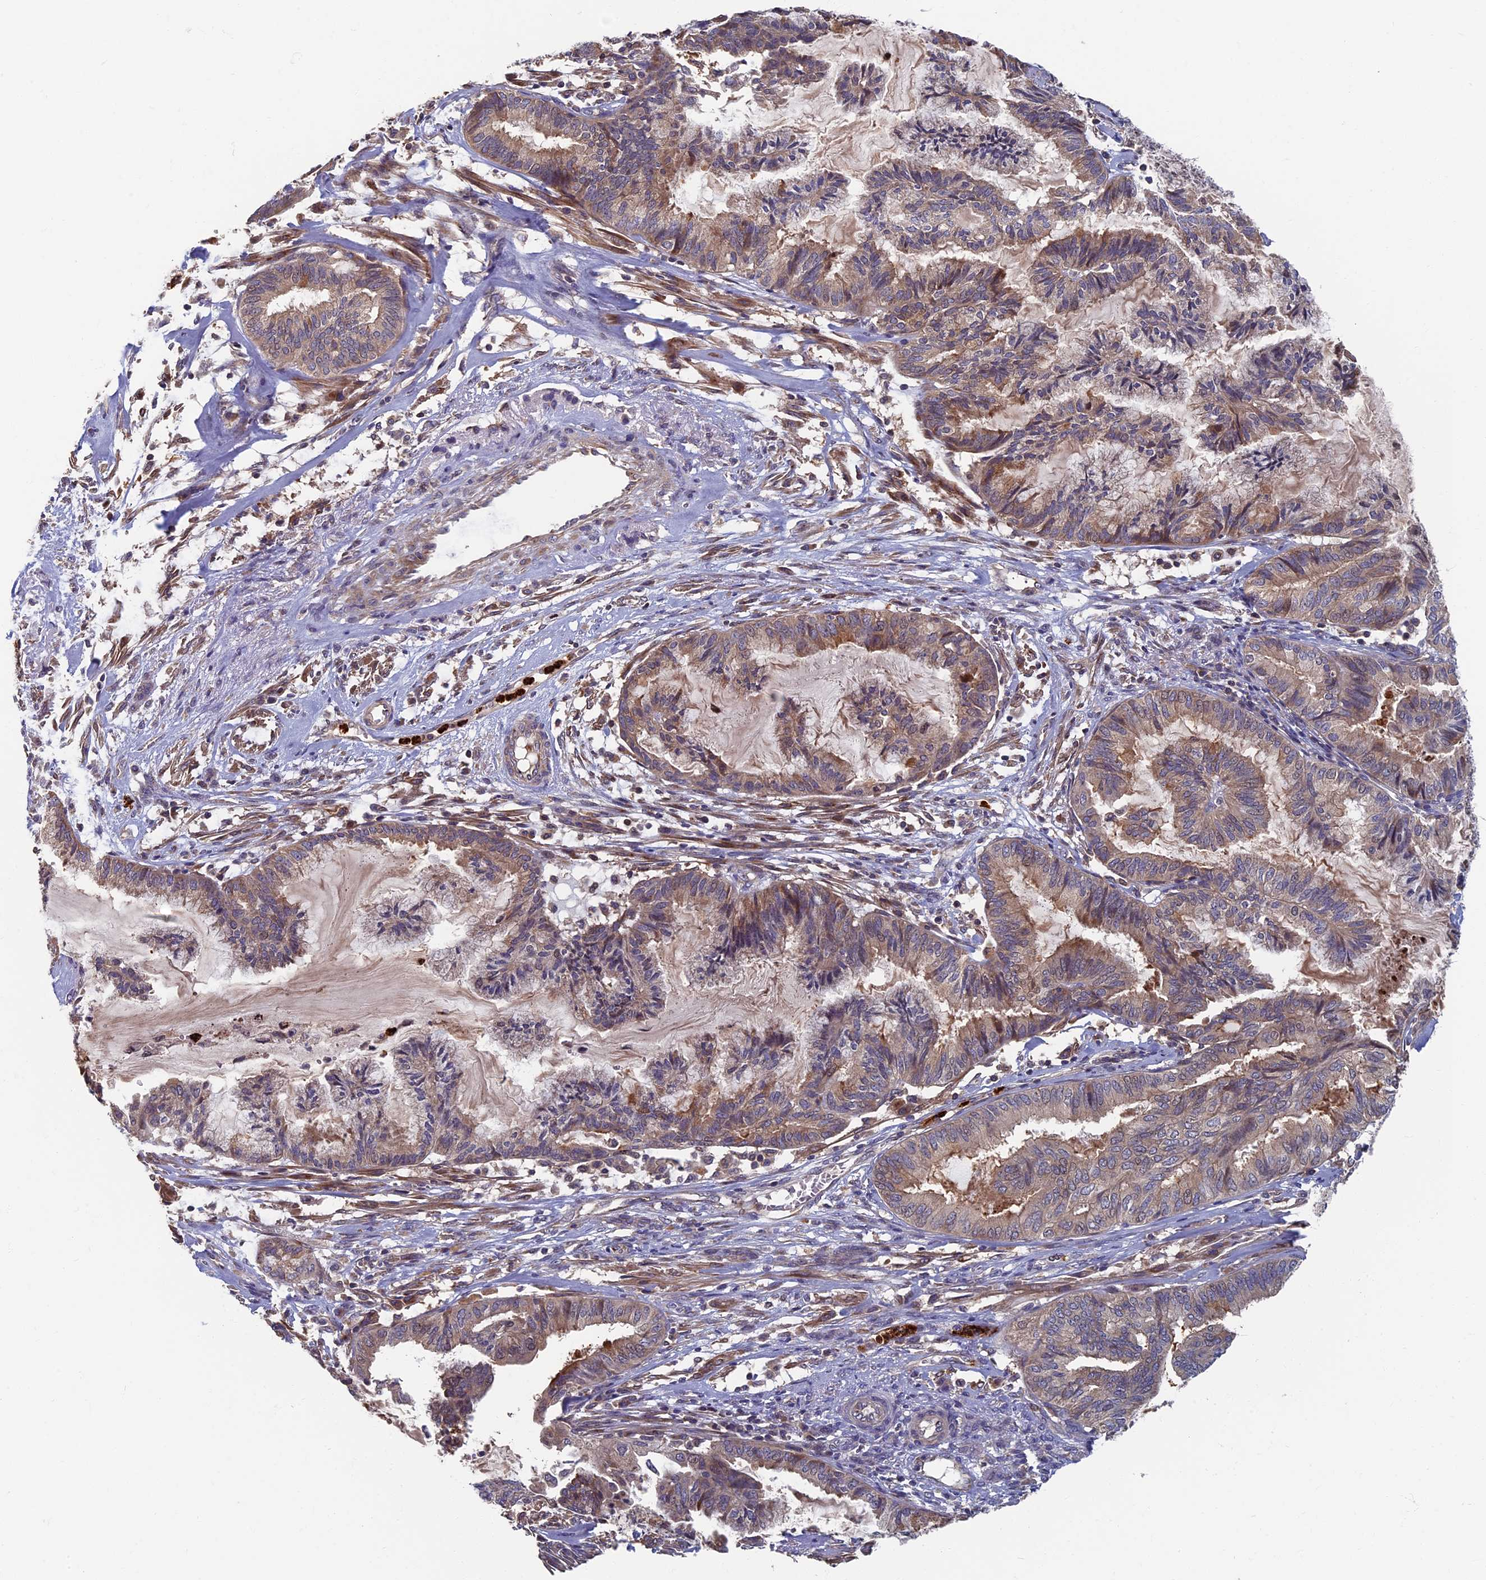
{"staining": {"intensity": "moderate", "quantity": ">75%", "location": "cytoplasmic/membranous"}, "tissue": "endometrial cancer", "cell_type": "Tumor cells", "image_type": "cancer", "snomed": [{"axis": "morphology", "description": "Adenocarcinoma, NOS"}, {"axis": "topography", "description": "Endometrium"}], "caption": "This is a histology image of immunohistochemistry (IHC) staining of endometrial cancer (adenocarcinoma), which shows moderate staining in the cytoplasmic/membranous of tumor cells.", "gene": "TNK2", "patient": {"sex": "female", "age": 86}}